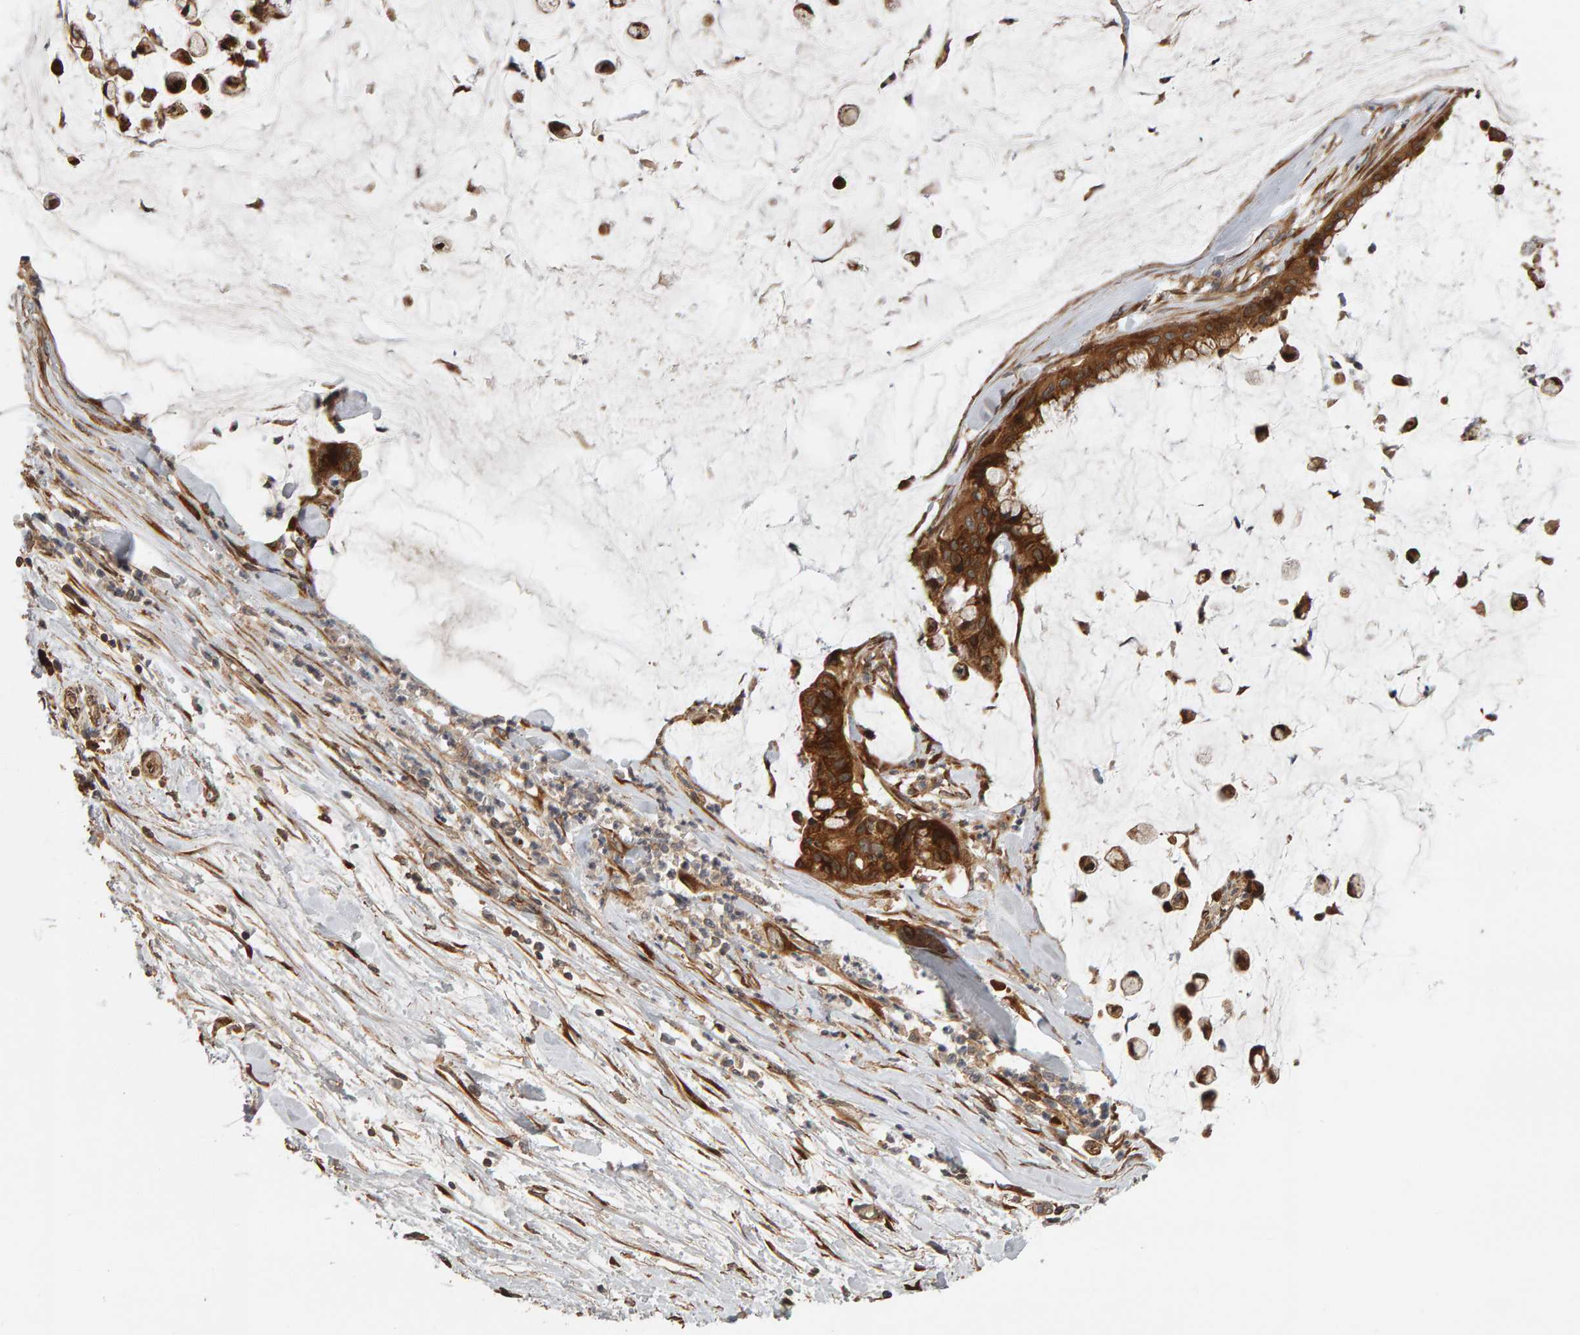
{"staining": {"intensity": "strong", "quantity": ">75%", "location": "cytoplasmic/membranous"}, "tissue": "pancreatic cancer", "cell_type": "Tumor cells", "image_type": "cancer", "snomed": [{"axis": "morphology", "description": "Adenocarcinoma, NOS"}, {"axis": "topography", "description": "Pancreas"}], "caption": "High-power microscopy captured an immunohistochemistry (IHC) photomicrograph of adenocarcinoma (pancreatic), revealing strong cytoplasmic/membranous staining in about >75% of tumor cells. The staining is performed using DAB (3,3'-diaminobenzidine) brown chromogen to label protein expression. The nuclei are counter-stained blue using hematoxylin.", "gene": "ZFAND1", "patient": {"sex": "male", "age": 41}}